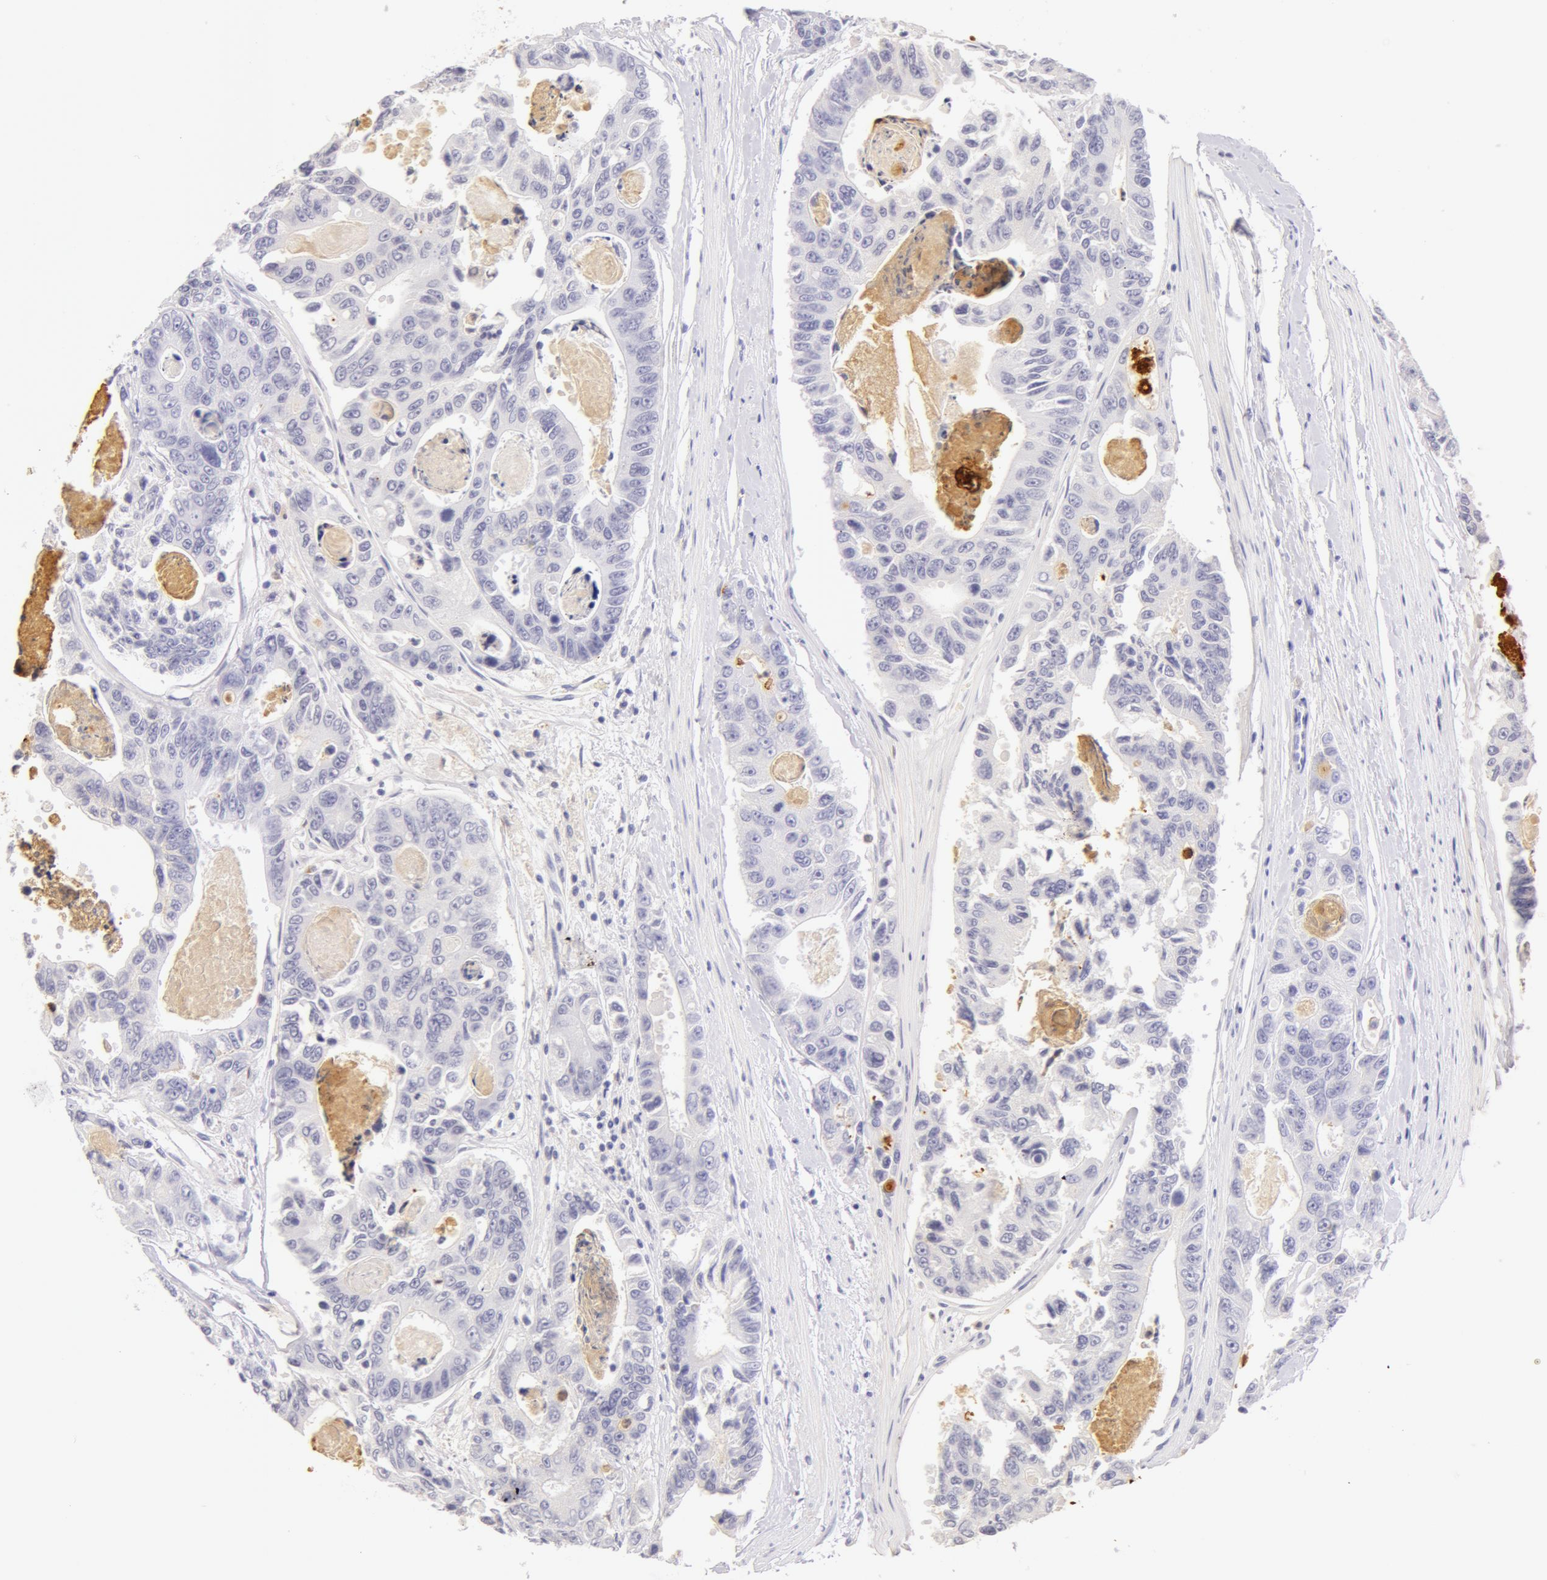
{"staining": {"intensity": "negative", "quantity": "none", "location": "none"}, "tissue": "colorectal cancer", "cell_type": "Tumor cells", "image_type": "cancer", "snomed": [{"axis": "morphology", "description": "Adenocarcinoma, NOS"}, {"axis": "topography", "description": "Colon"}], "caption": "Tumor cells are negative for protein expression in human colorectal cancer (adenocarcinoma).", "gene": "AHSG", "patient": {"sex": "female", "age": 86}}